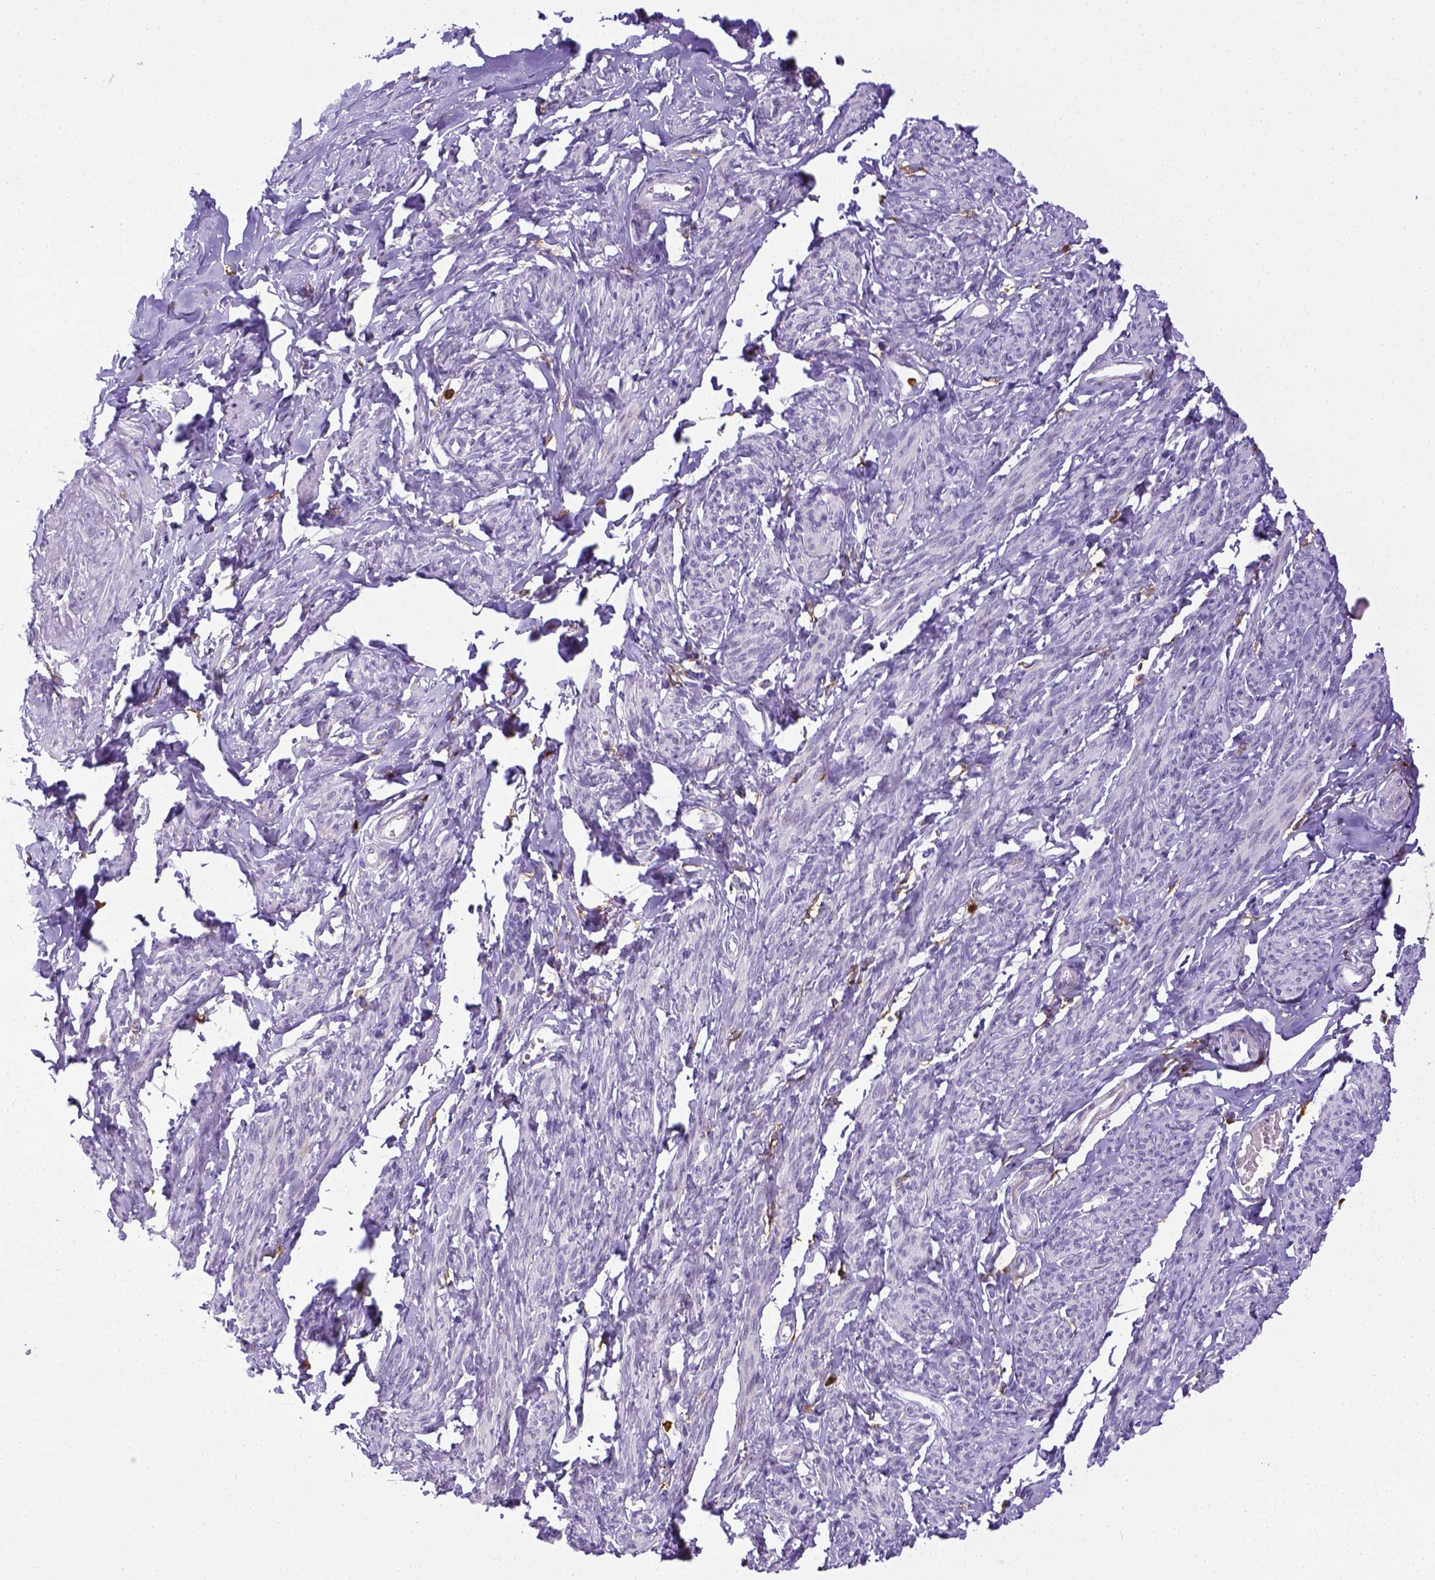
{"staining": {"intensity": "negative", "quantity": "none", "location": "none"}, "tissue": "smooth muscle", "cell_type": "Smooth muscle cells", "image_type": "normal", "snomed": [{"axis": "morphology", "description": "Normal tissue, NOS"}, {"axis": "topography", "description": "Smooth muscle"}], "caption": "The immunohistochemistry image has no significant expression in smooth muscle cells of smooth muscle. (IHC, brightfield microscopy, high magnification).", "gene": "ITGAM", "patient": {"sex": "female", "age": 65}}